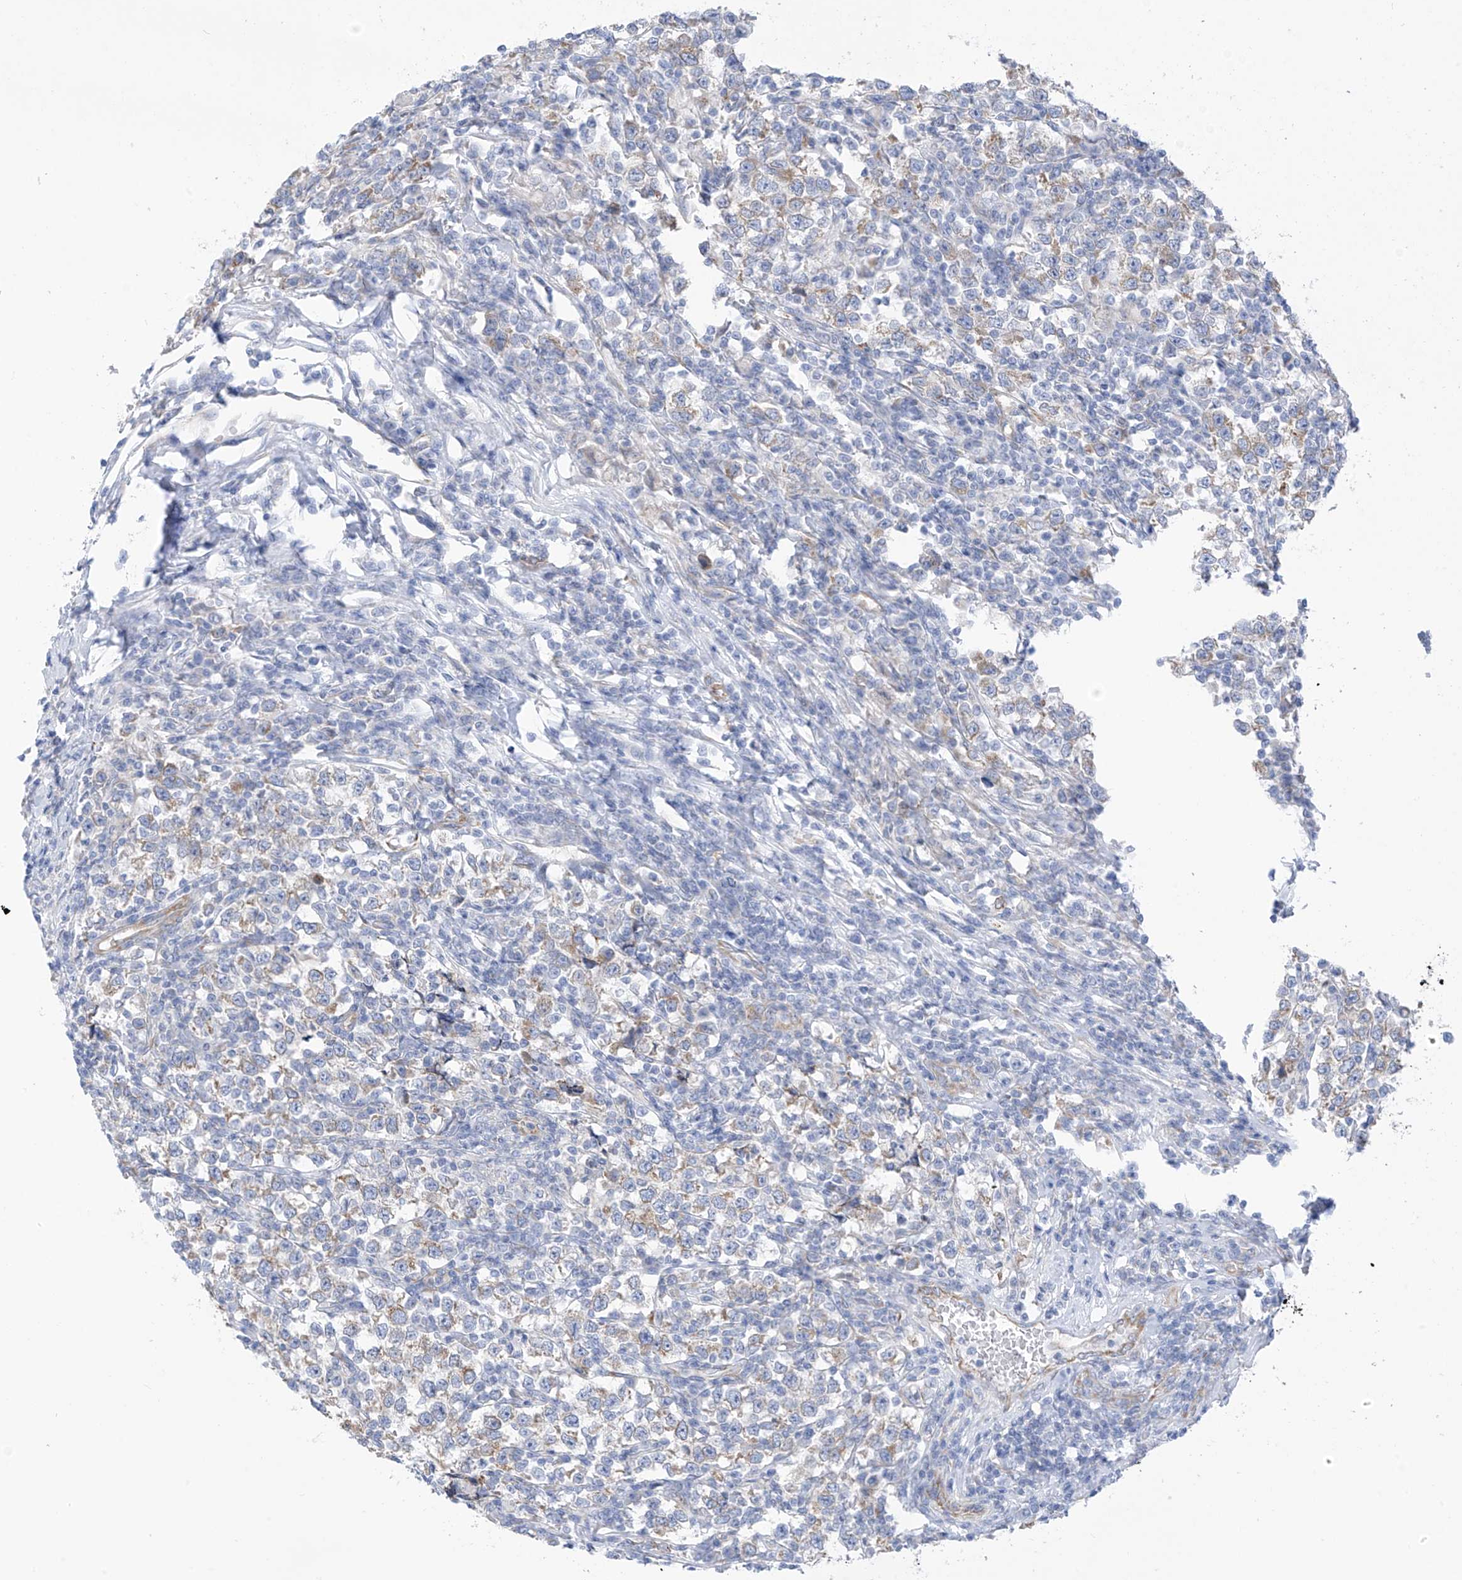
{"staining": {"intensity": "weak", "quantity": "25%-75%", "location": "cytoplasmic/membranous"}, "tissue": "testis cancer", "cell_type": "Tumor cells", "image_type": "cancer", "snomed": [{"axis": "morphology", "description": "Normal tissue, NOS"}, {"axis": "morphology", "description": "Seminoma, NOS"}, {"axis": "topography", "description": "Testis"}], "caption": "This photomicrograph shows immunohistochemistry staining of seminoma (testis), with low weak cytoplasmic/membranous expression in approximately 25%-75% of tumor cells.", "gene": "RCN2", "patient": {"sex": "male", "age": 43}}